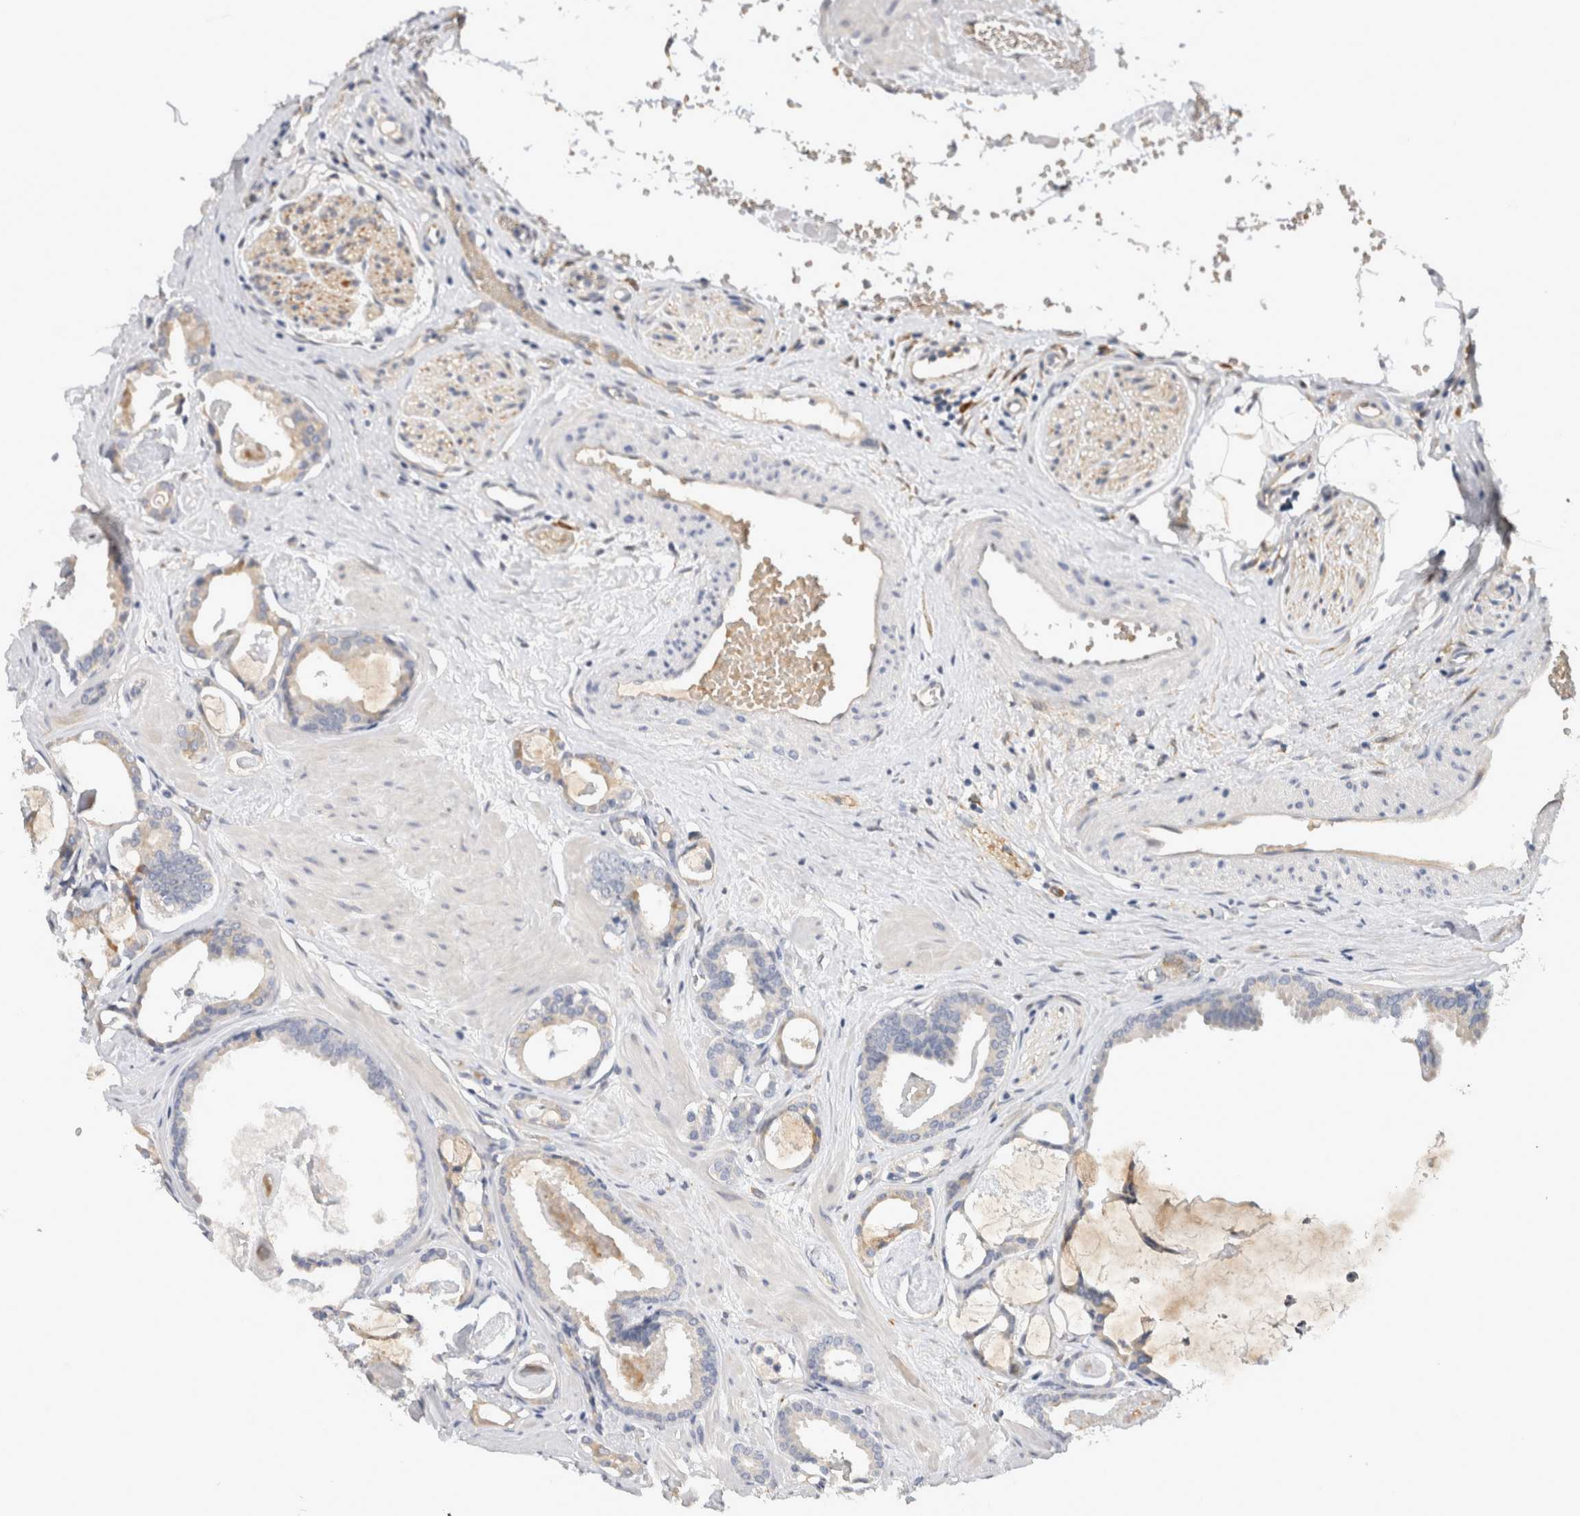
{"staining": {"intensity": "weak", "quantity": "<25%", "location": "cytoplasmic/membranous"}, "tissue": "prostate cancer", "cell_type": "Tumor cells", "image_type": "cancer", "snomed": [{"axis": "morphology", "description": "Adenocarcinoma, Low grade"}, {"axis": "topography", "description": "Prostate"}], "caption": "Tumor cells show no significant protein positivity in prostate low-grade adenocarcinoma.", "gene": "APOL2", "patient": {"sex": "male", "age": 53}}